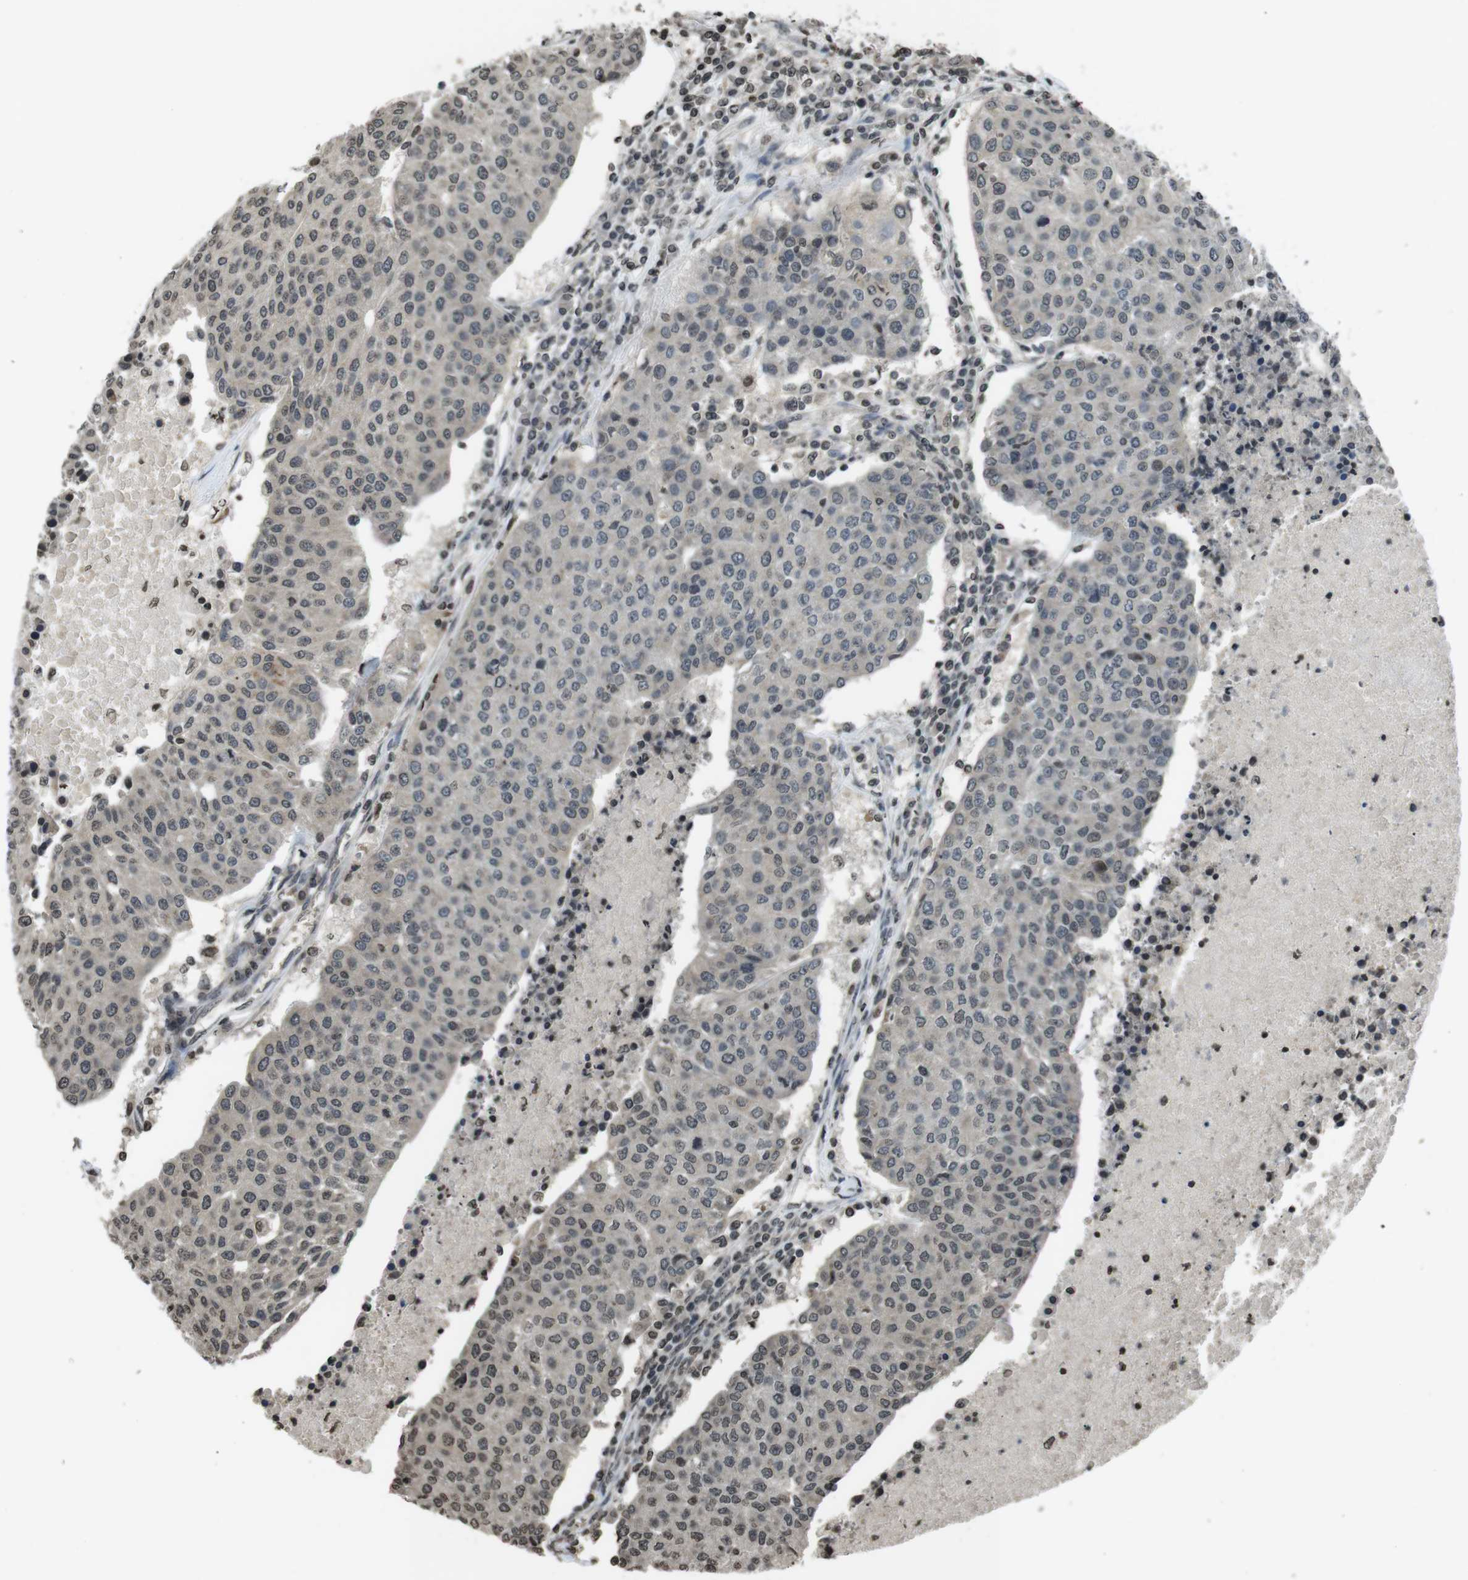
{"staining": {"intensity": "moderate", "quantity": "<25%", "location": "nuclear"}, "tissue": "urothelial cancer", "cell_type": "Tumor cells", "image_type": "cancer", "snomed": [{"axis": "morphology", "description": "Urothelial carcinoma, High grade"}, {"axis": "topography", "description": "Urinary bladder"}], "caption": "Moderate nuclear protein positivity is seen in approximately <25% of tumor cells in high-grade urothelial carcinoma. (Brightfield microscopy of DAB IHC at high magnification).", "gene": "MAF", "patient": {"sex": "female", "age": 85}}